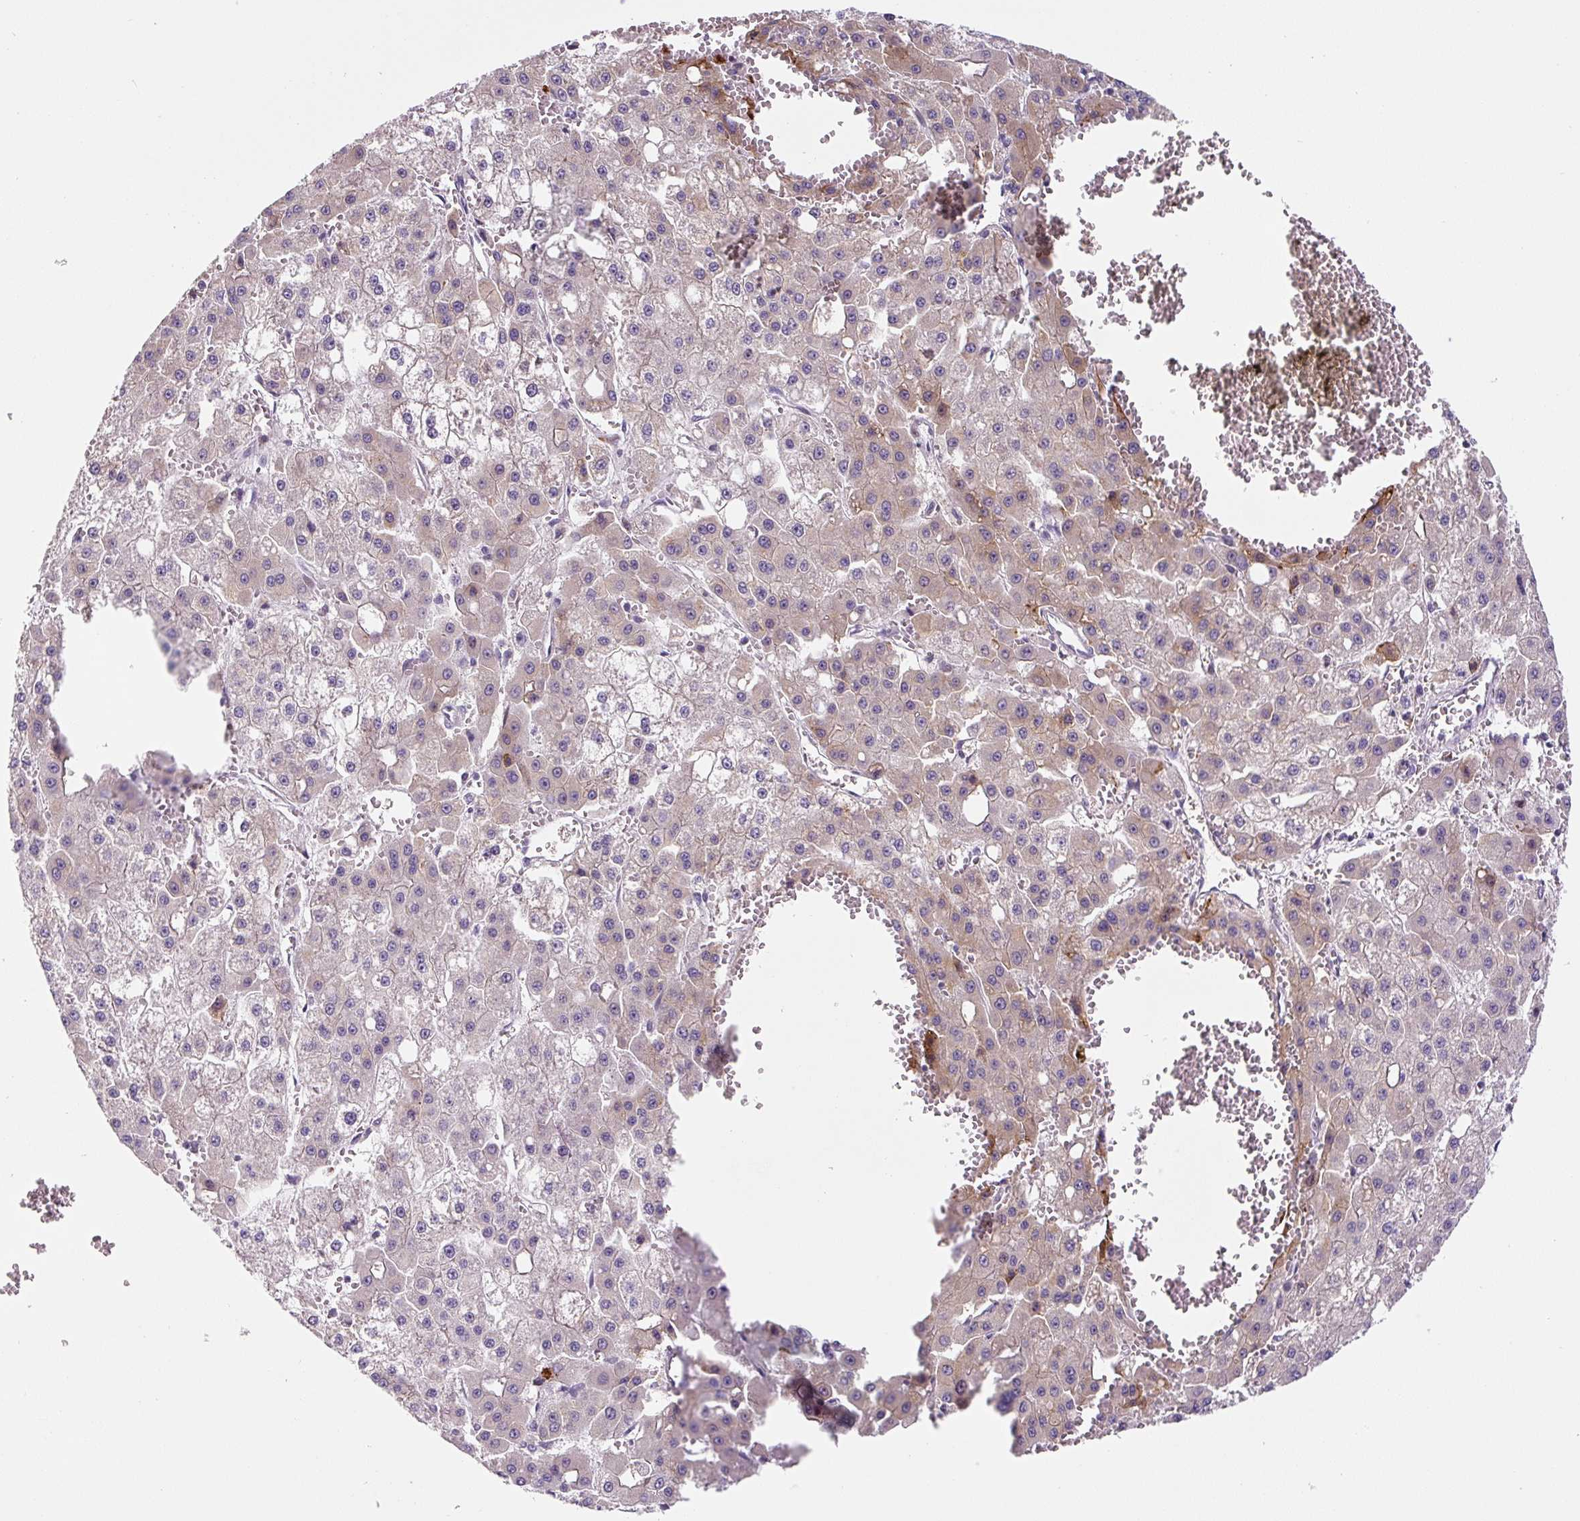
{"staining": {"intensity": "moderate", "quantity": "25%-75%", "location": "cytoplasmic/membranous"}, "tissue": "liver cancer", "cell_type": "Tumor cells", "image_type": "cancer", "snomed": [{"axis": "morphology", "description": "Carcinoma, Hepatocellular, NOS"}, {"axis": "topography", "description": "Liver"}], "caption": "A brown stain labels moderate cytoplasmic/membranous positivity of a protein in human liver cancer tumor cells.", "gene": "DISP3", "patient": {"sex": "male", "age": 47}}